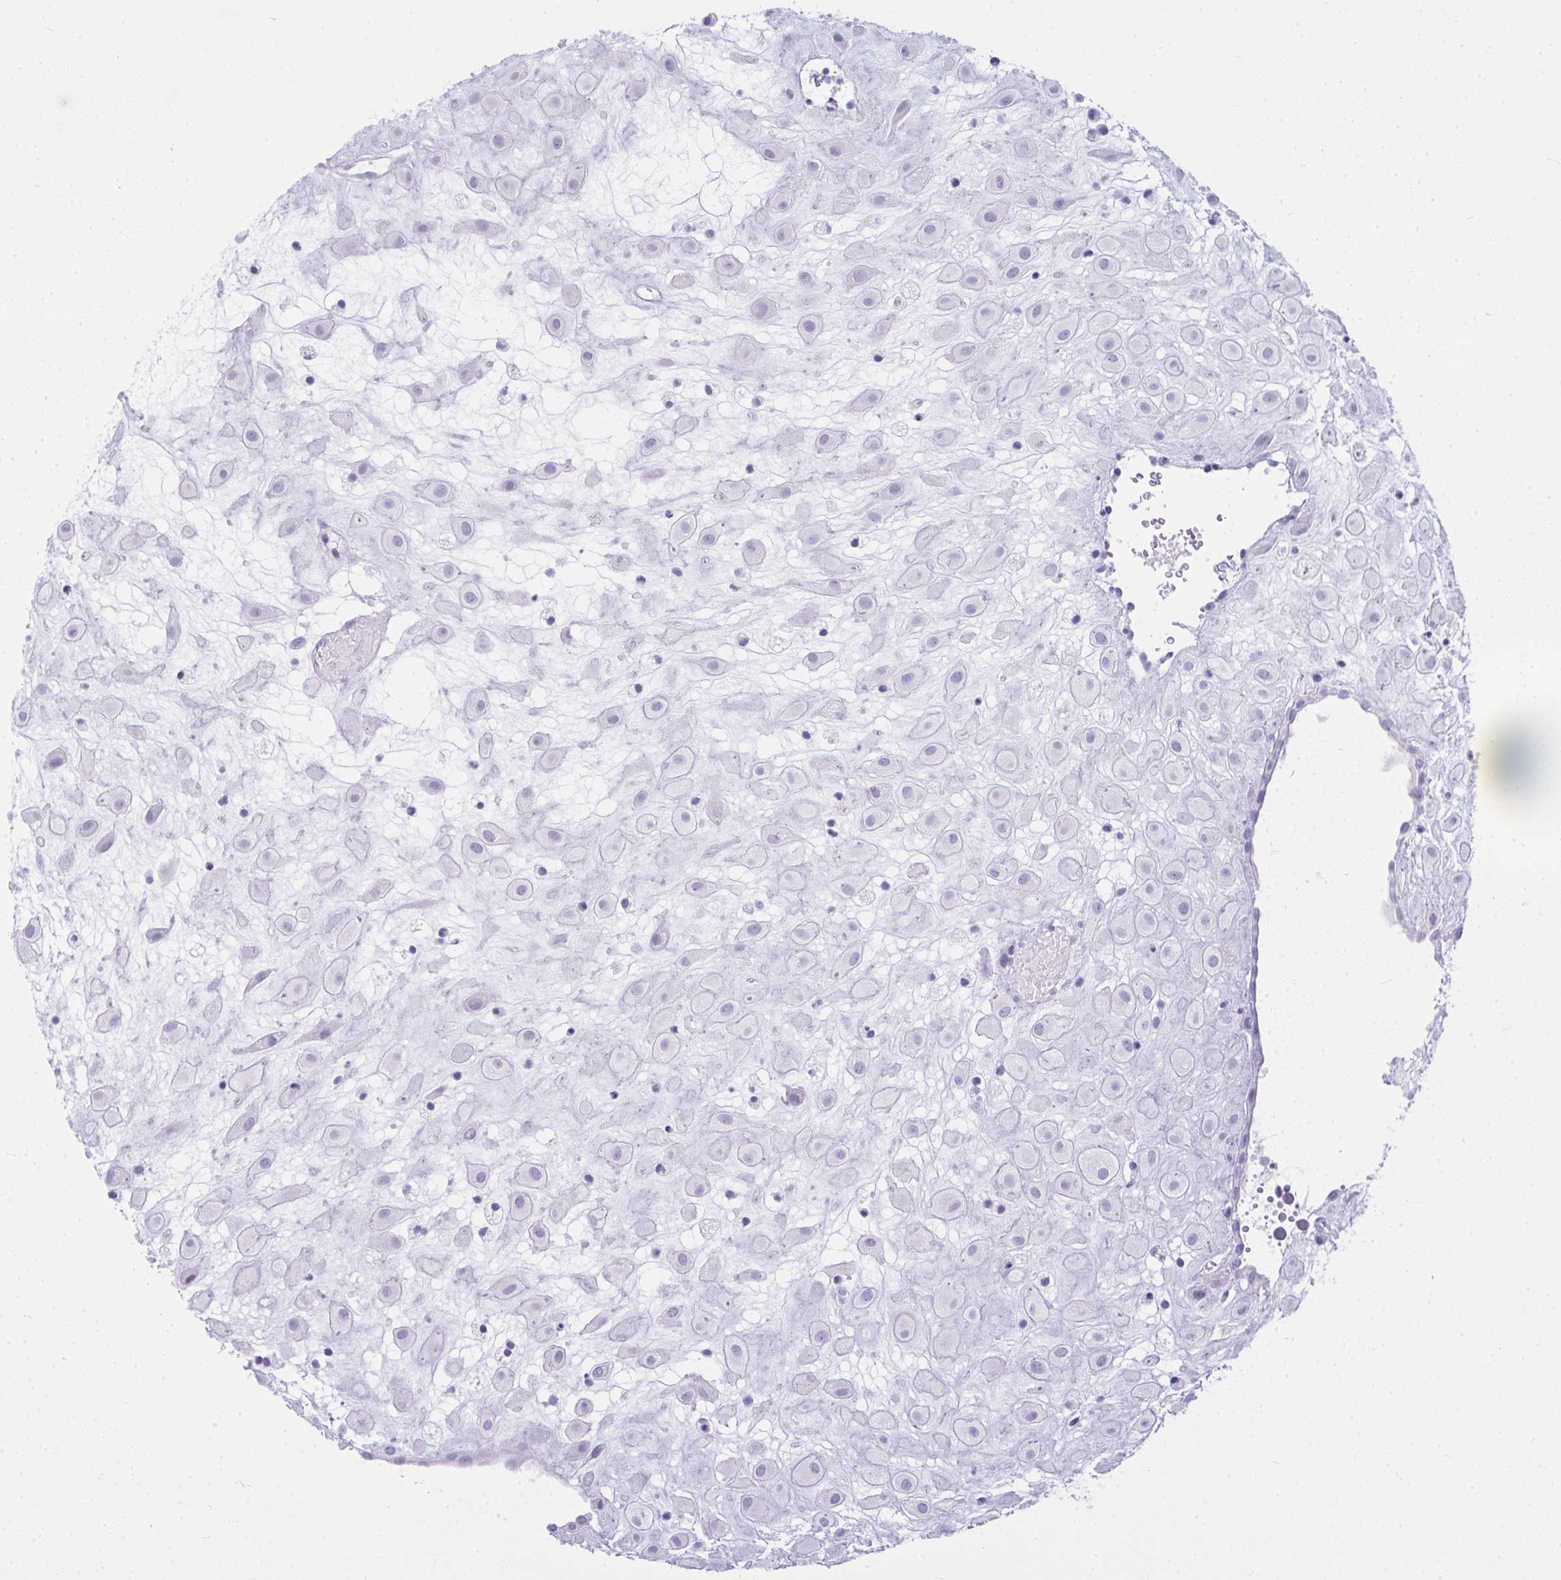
{"staining": {"intensity": "negative", "quantity": "none", "location": "none"}, "tissue": "placenta", "cell_type": "Decidual cells", "image_type": "normal", "snomed": [{"axis": "morphology", "description": "Normal tissue, NOS"}, {"axis": "topography", "description": "Placenta"}], "caption": "The image exhibits no staining of decidual cells in unremarkable placenta. (DAB IHC with hematoxylin counter stain).", "gene": "RASL10A", "patient": {"sex": "female", "age": 24}}